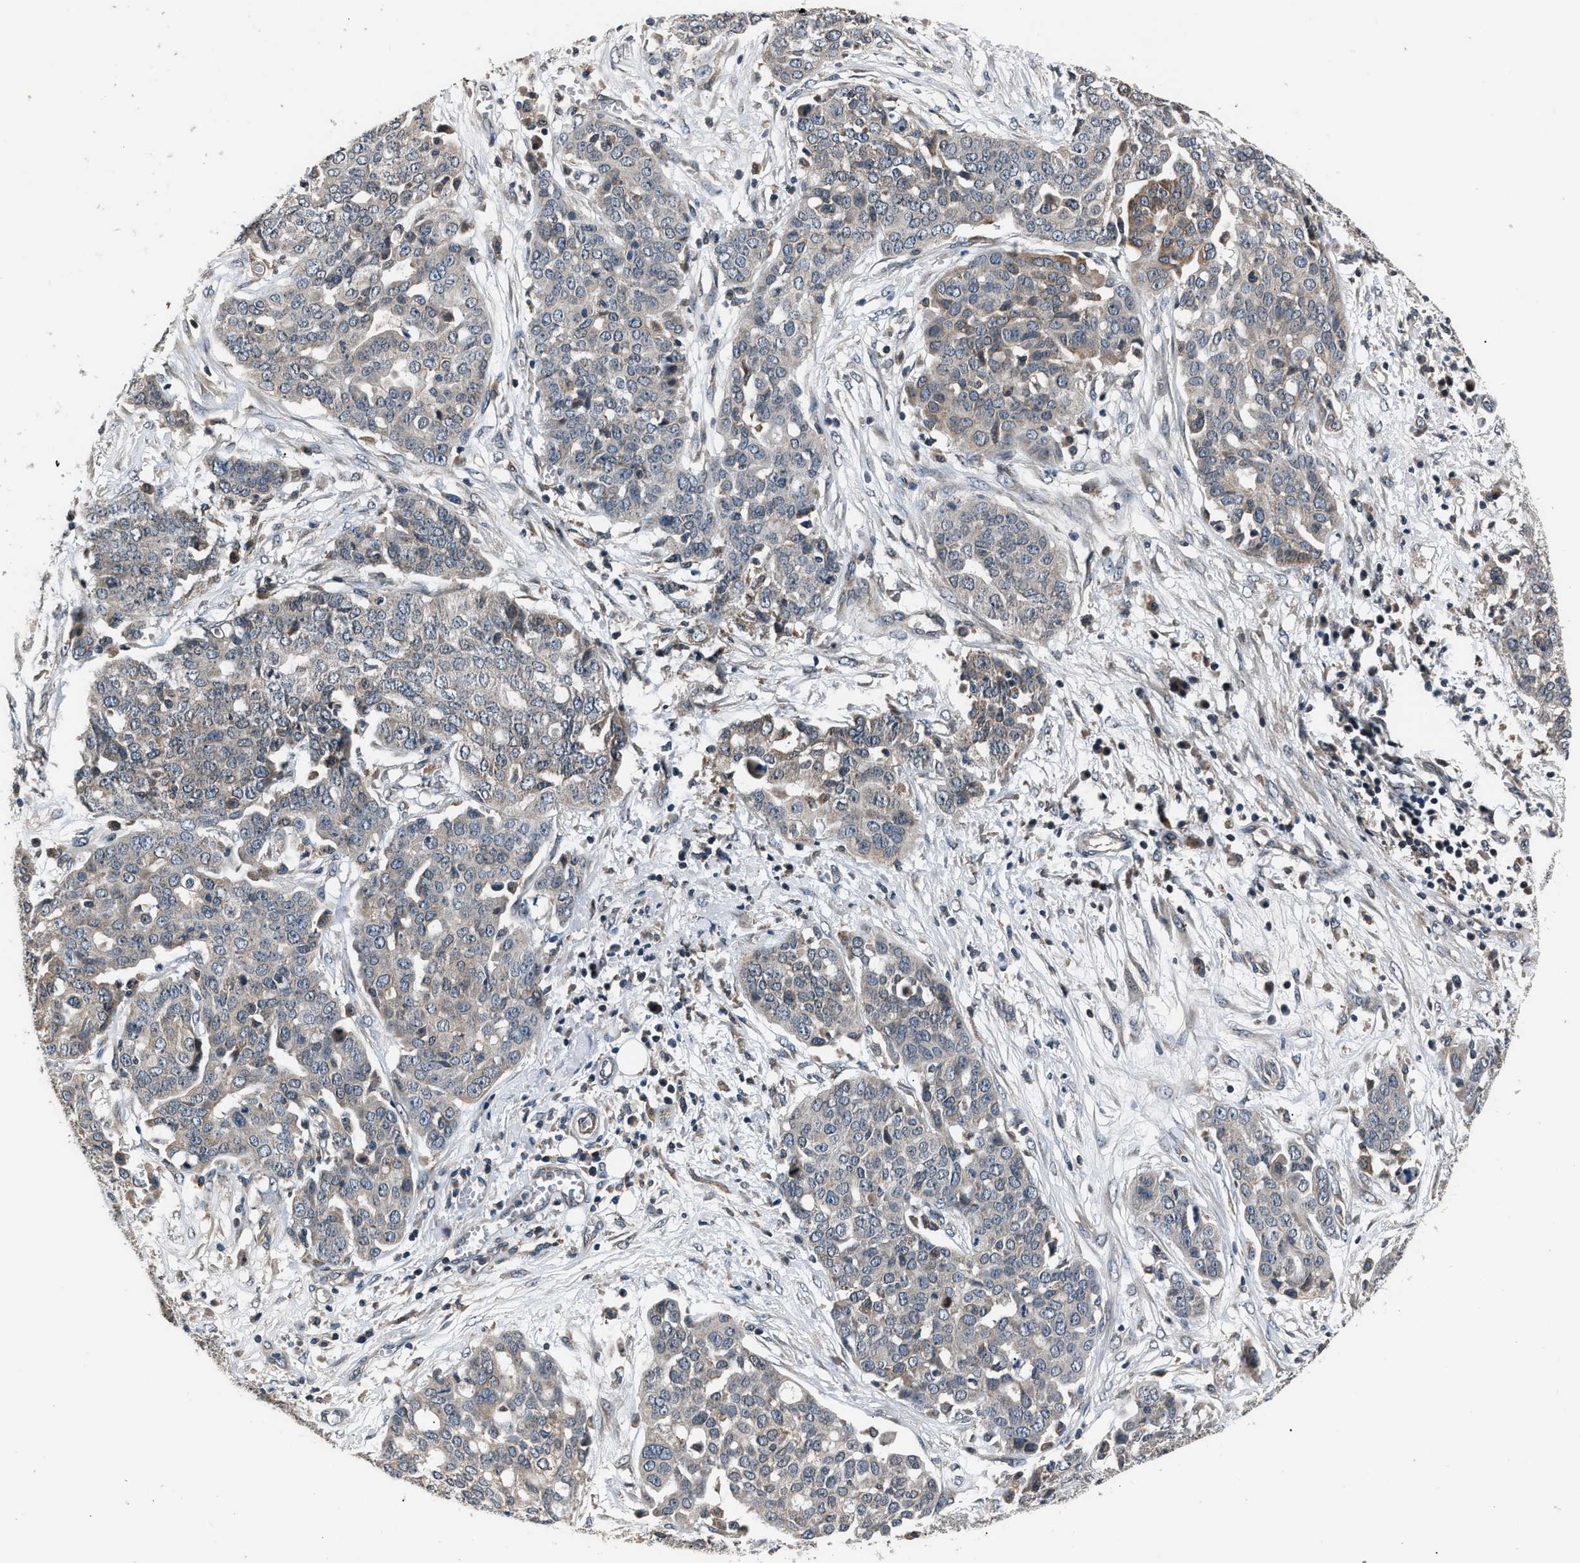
{"staining": {"intensity": "weak", "quantity": "<25%", "location": "cytoplasmic/membranous"}, "tissue": "ovarian cancer", "cell_type": "Tumor cells", "image_type": "cancer", "snomed": [{"axis": "morphology", "description": "Cystadenocarcinoma, serous, NOS"}, {"axis": "topography", "description": "Soft tissue"}, {"axis": "topography", "description": "Ovary"}], "caption": "Photomicrograph shows no significant protein staining in tumor cells of ovarian serous cystadenocarcinoma.", "gene": "TNRC18", "patient": {"sex": "female", "age": 57}}